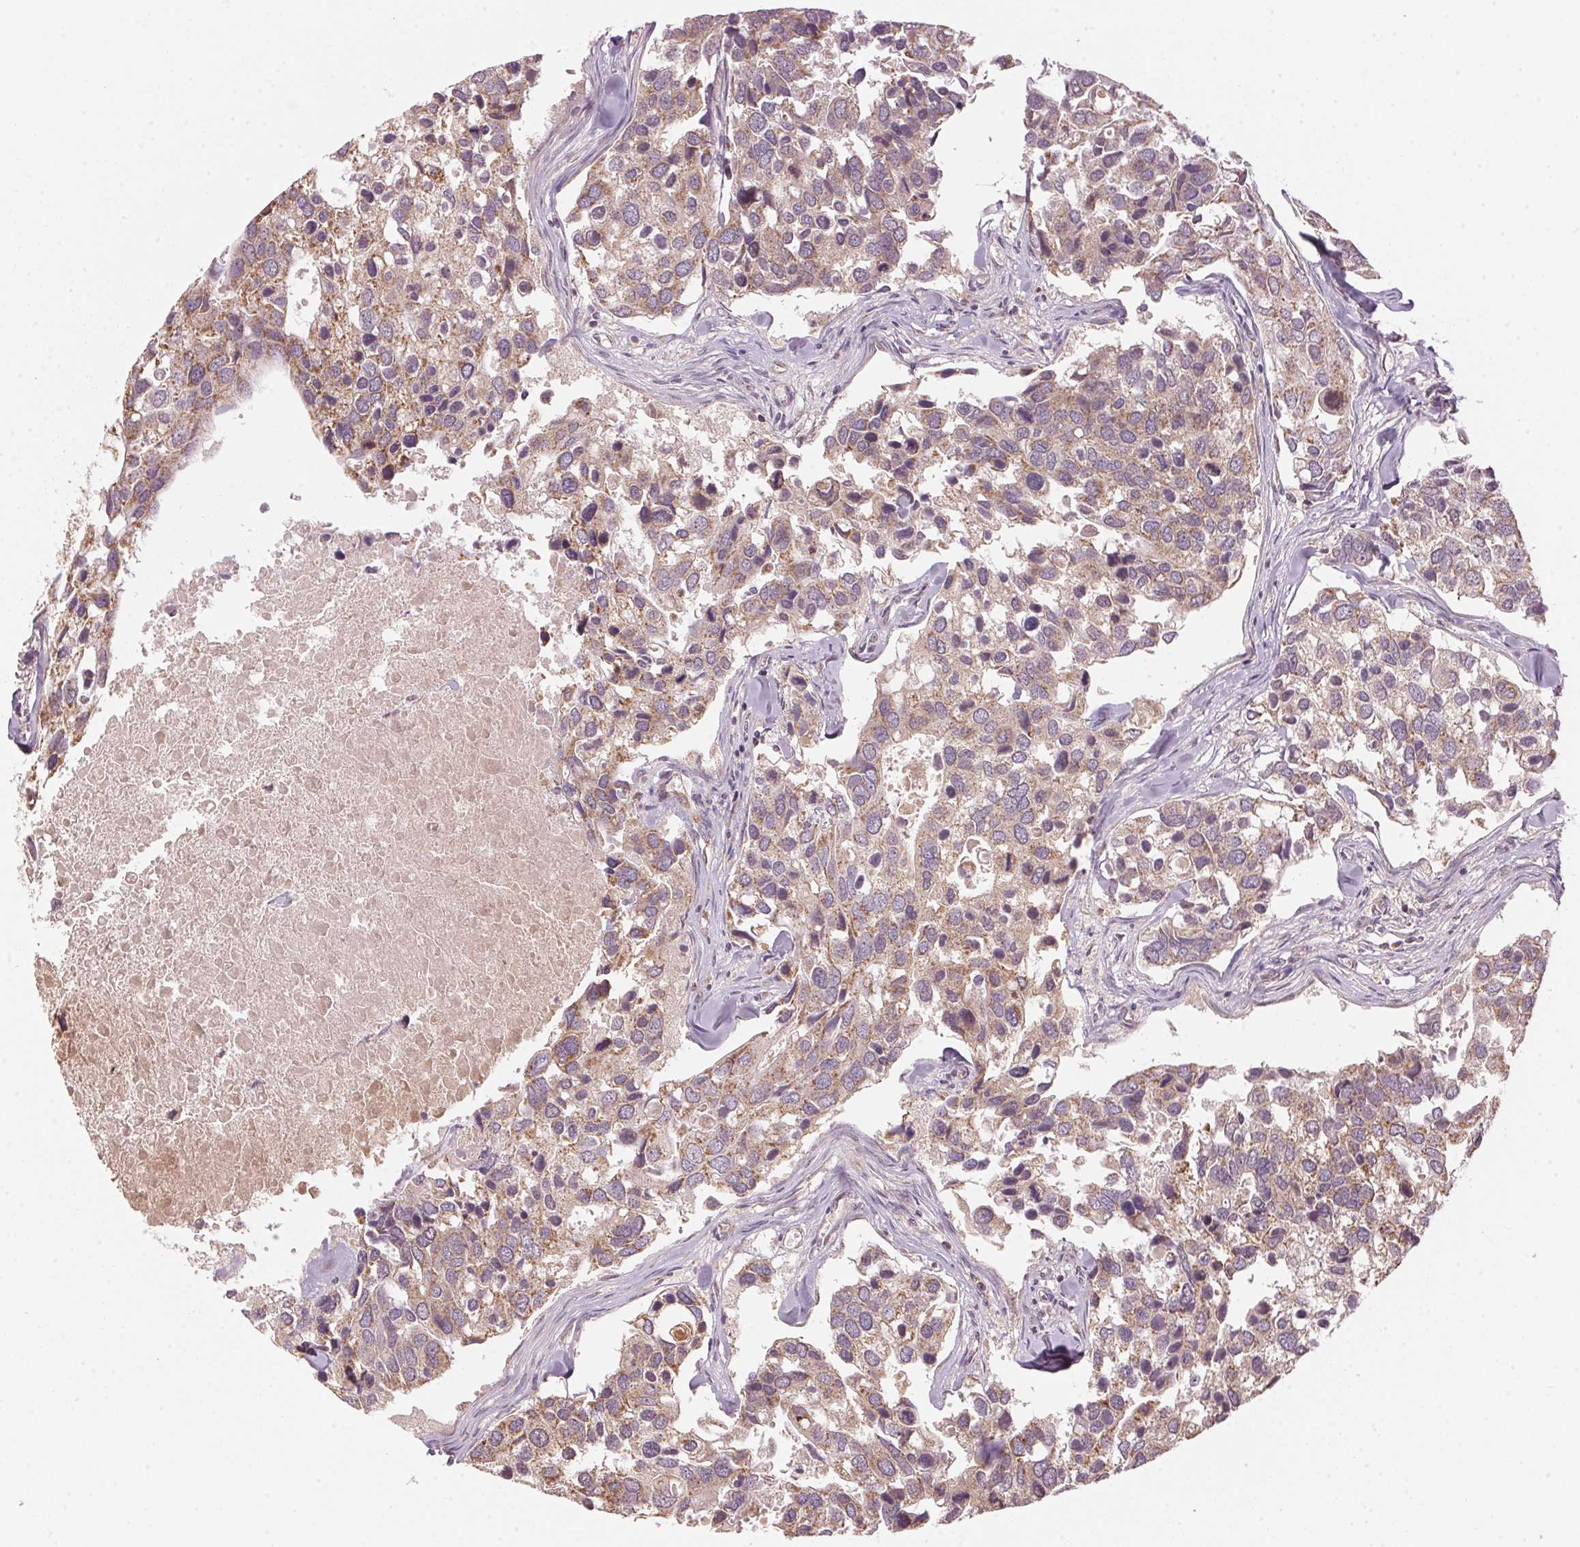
{"staining": {"intensity": "weak", "quantity": ">75%", "location": "cytoplasmic/membranous"}, "tissue": "breast cancer", "cell_type": "Tumor cells", "image_type": "cancer", "snomed": [{"axis": "morphology", "description": "Duct carcinoma"}, {"axis": "topography", "description": "Breast"}], "caption": "Protein expression by IHC exhibits weak cytoplasmic/membranous expression in about >75% of tumor cells in breast cancer (infiltrating ductal carcinoma).", "gene": "ARHGAP6", "patient": {"sex": "female", "age": 83}}